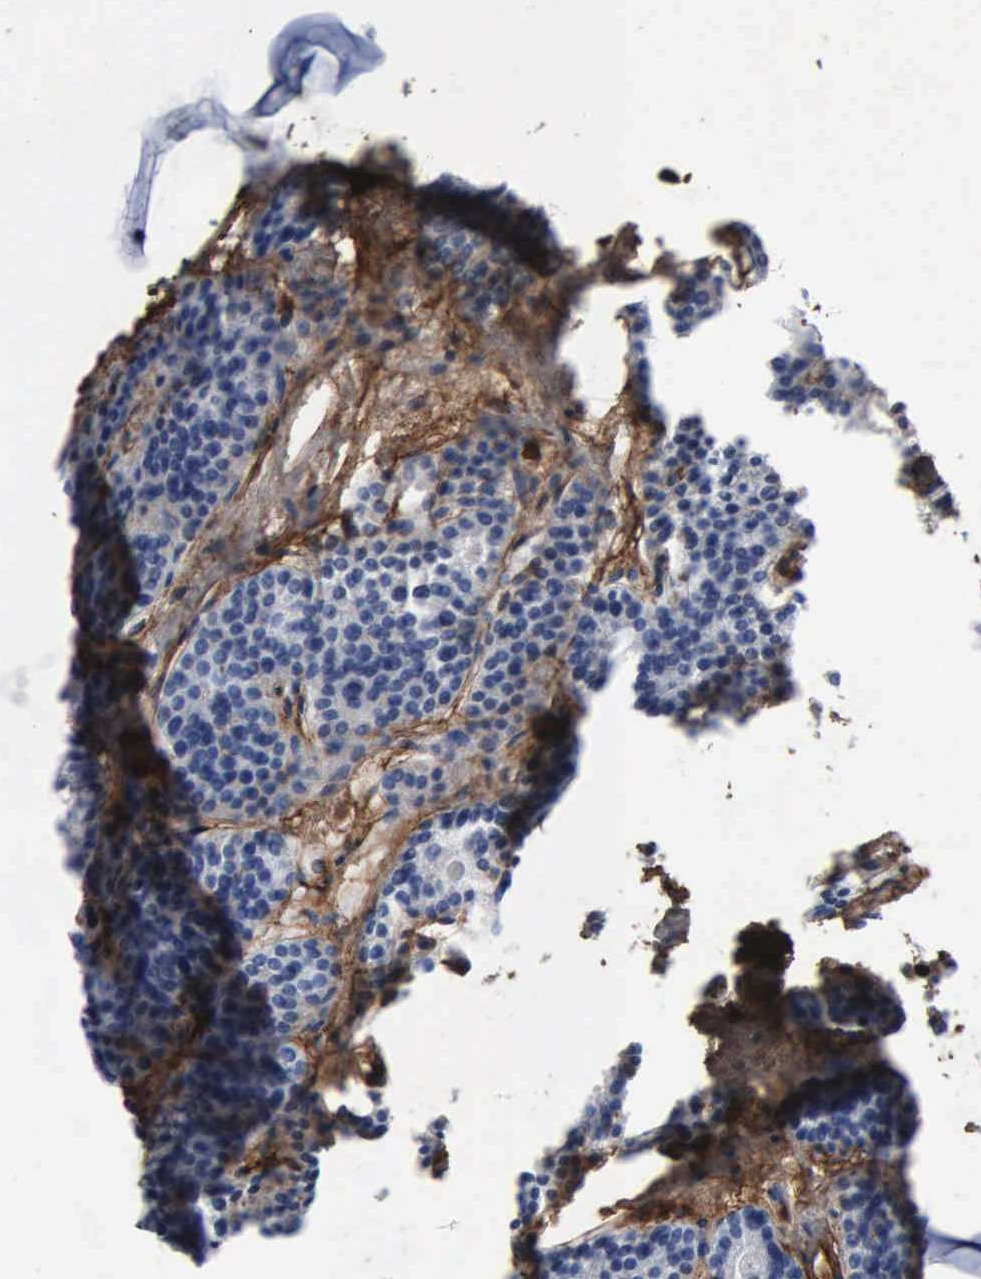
{"staining": {"intensity": "negative", "quantity": "none", "location": "none"}, "tissue": "parathyroid gland", "cell_type": "Glandular cells", "image_type": "normal", "snomed": [{"axis": "morphology", "description": "Normal tissue, NOS"}, {"axis": "topography", "description": "Parathyroid gland"}], "caption": "Immunohistochemistry micrograph of benign parathyroid gland stained for a protein (brown), which shows no expression in glandular cells.", "gene": "FN1", "patient": {"sex": "female", "age": 70}}